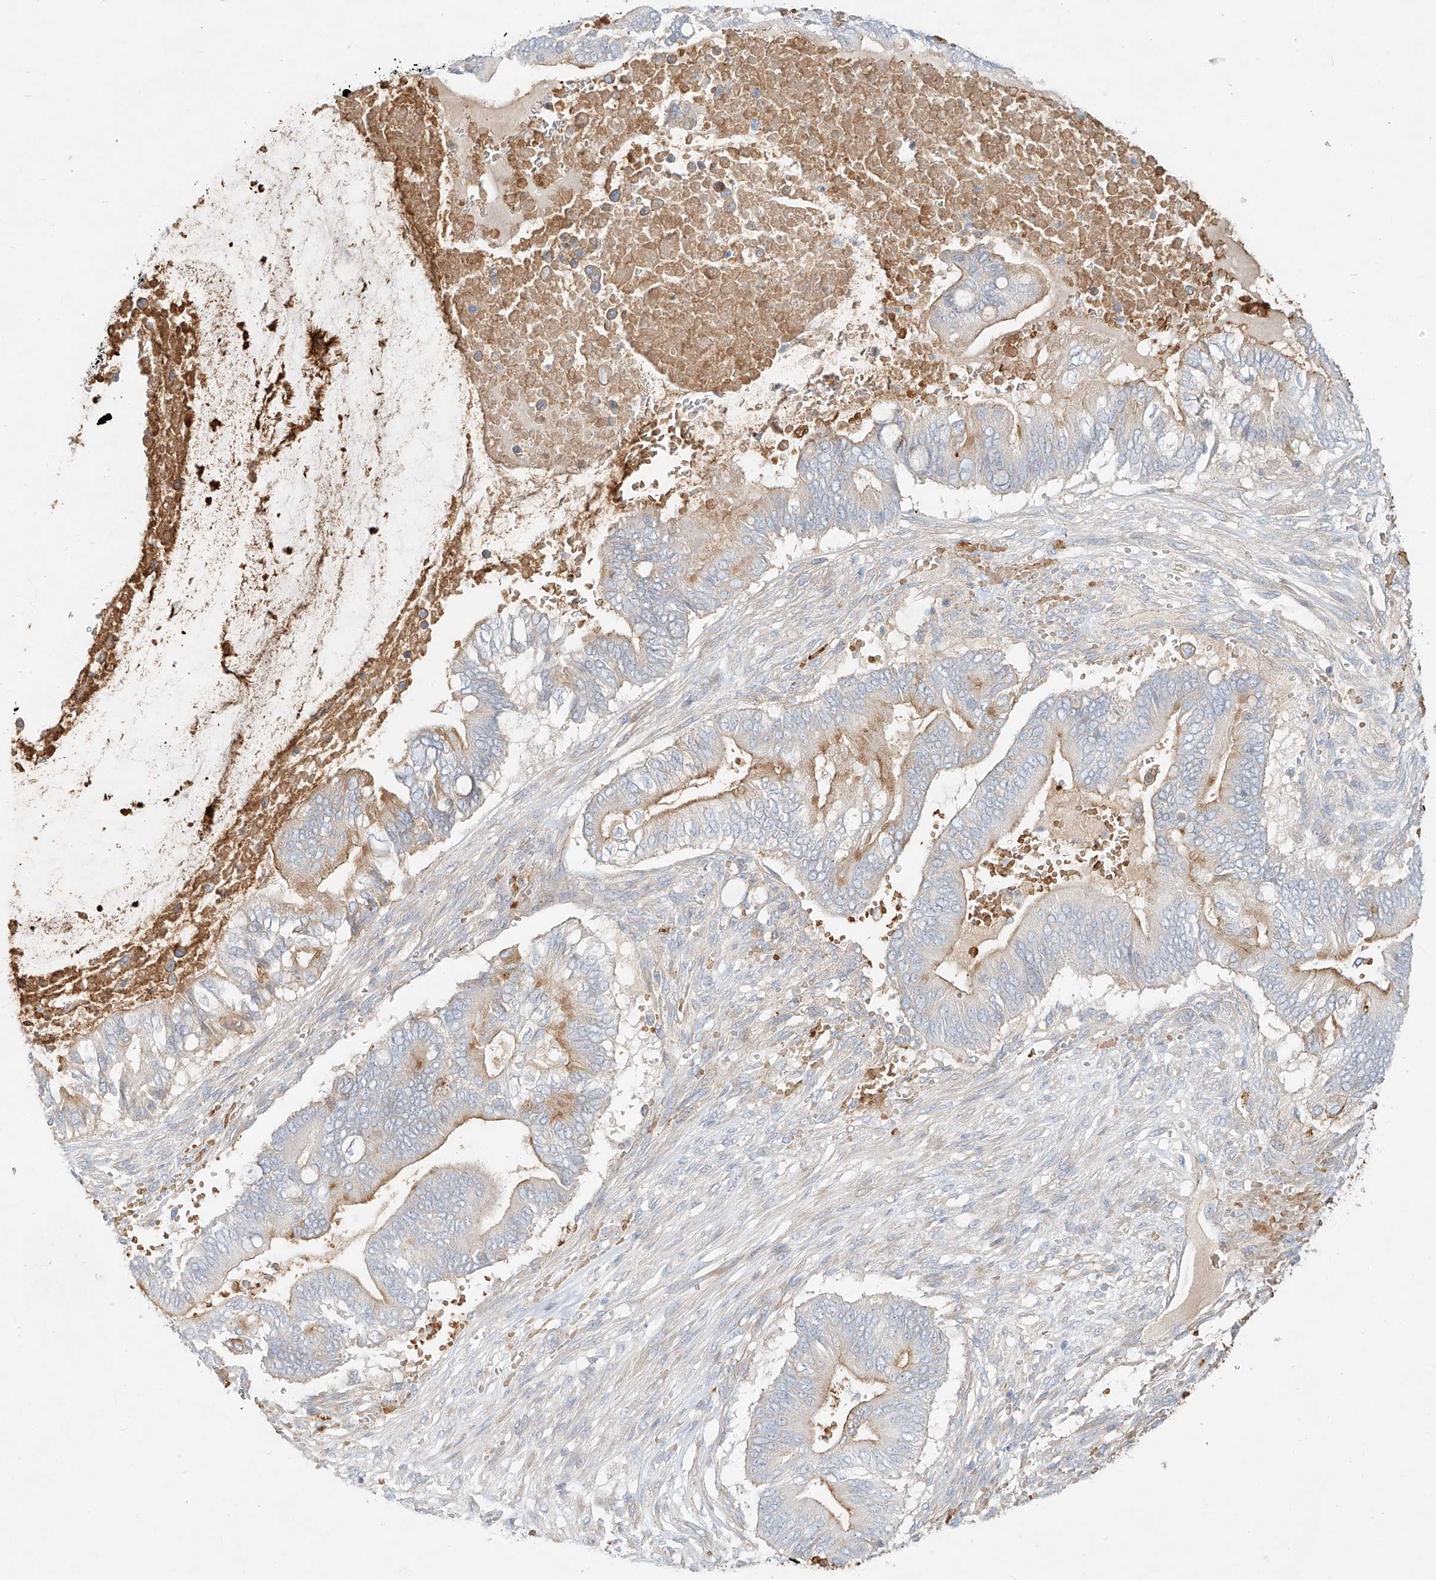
{"staining": {"intensity": "moderate", "quantity": "<25%", "location": "cytoplasmic/membranous"}, "tissue": "pancreatic cancer", "cell_type": "Tumor cells", "image_type": "cancer", "snomed": [{"axis": "morphology", "description": "Adenocarcinoma, NOS"}, {"axis": "topography", "description": "Pancreas"}], "caption": "Protein staining of pancreatic cancer (adenocarcinoma) tissue exhibits moderate cytoplasmic/membranous staining in approximately <25% of tumor cells.", "gene": "SYTL3", "patient": {"sex": "male", "age": 68}}